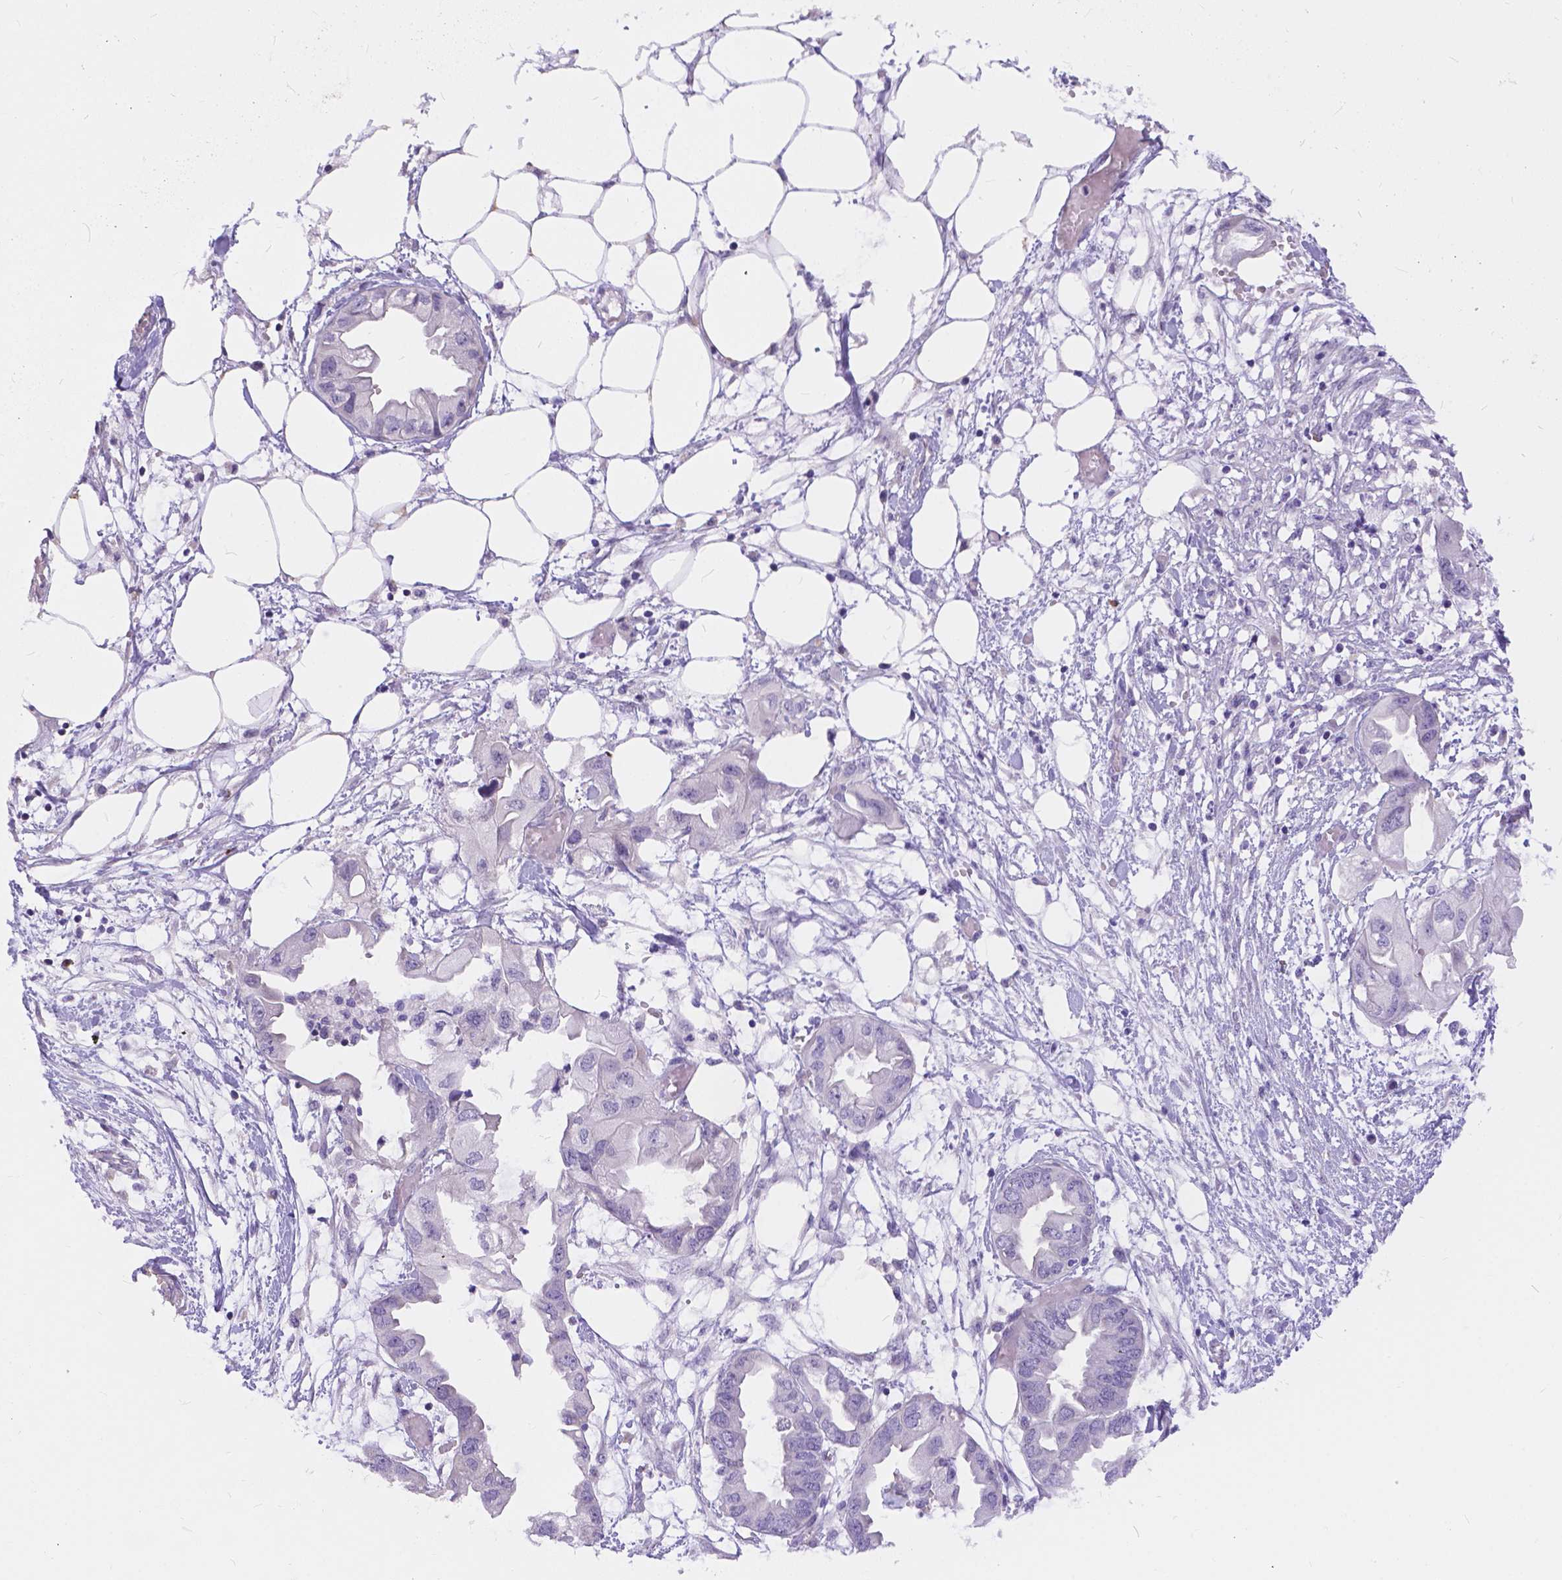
{"staining": {"intensity": "negative", "quantity": "none", "location": "none"}, "tissue": "endometrial cancer", "cell_type": "Tumor cells", "image_type": "cancer", "snomed": [{"axis": "morphology", "description": "Adenocarcinoma, NOS"}, {"axis": "morphology", "description": "Adenocarcinoma, metastatic, NOS"}, {"axis": "topography", "description": "Adipose tissue"}, {"axis": "topography", "description": "Endometrium"}], "caption": "Tumor cells are negative for protein expression in human endometrial adenocarcinoma.", "gene": "DLEC1", "patient": {"sex": "female", "age": 67}}